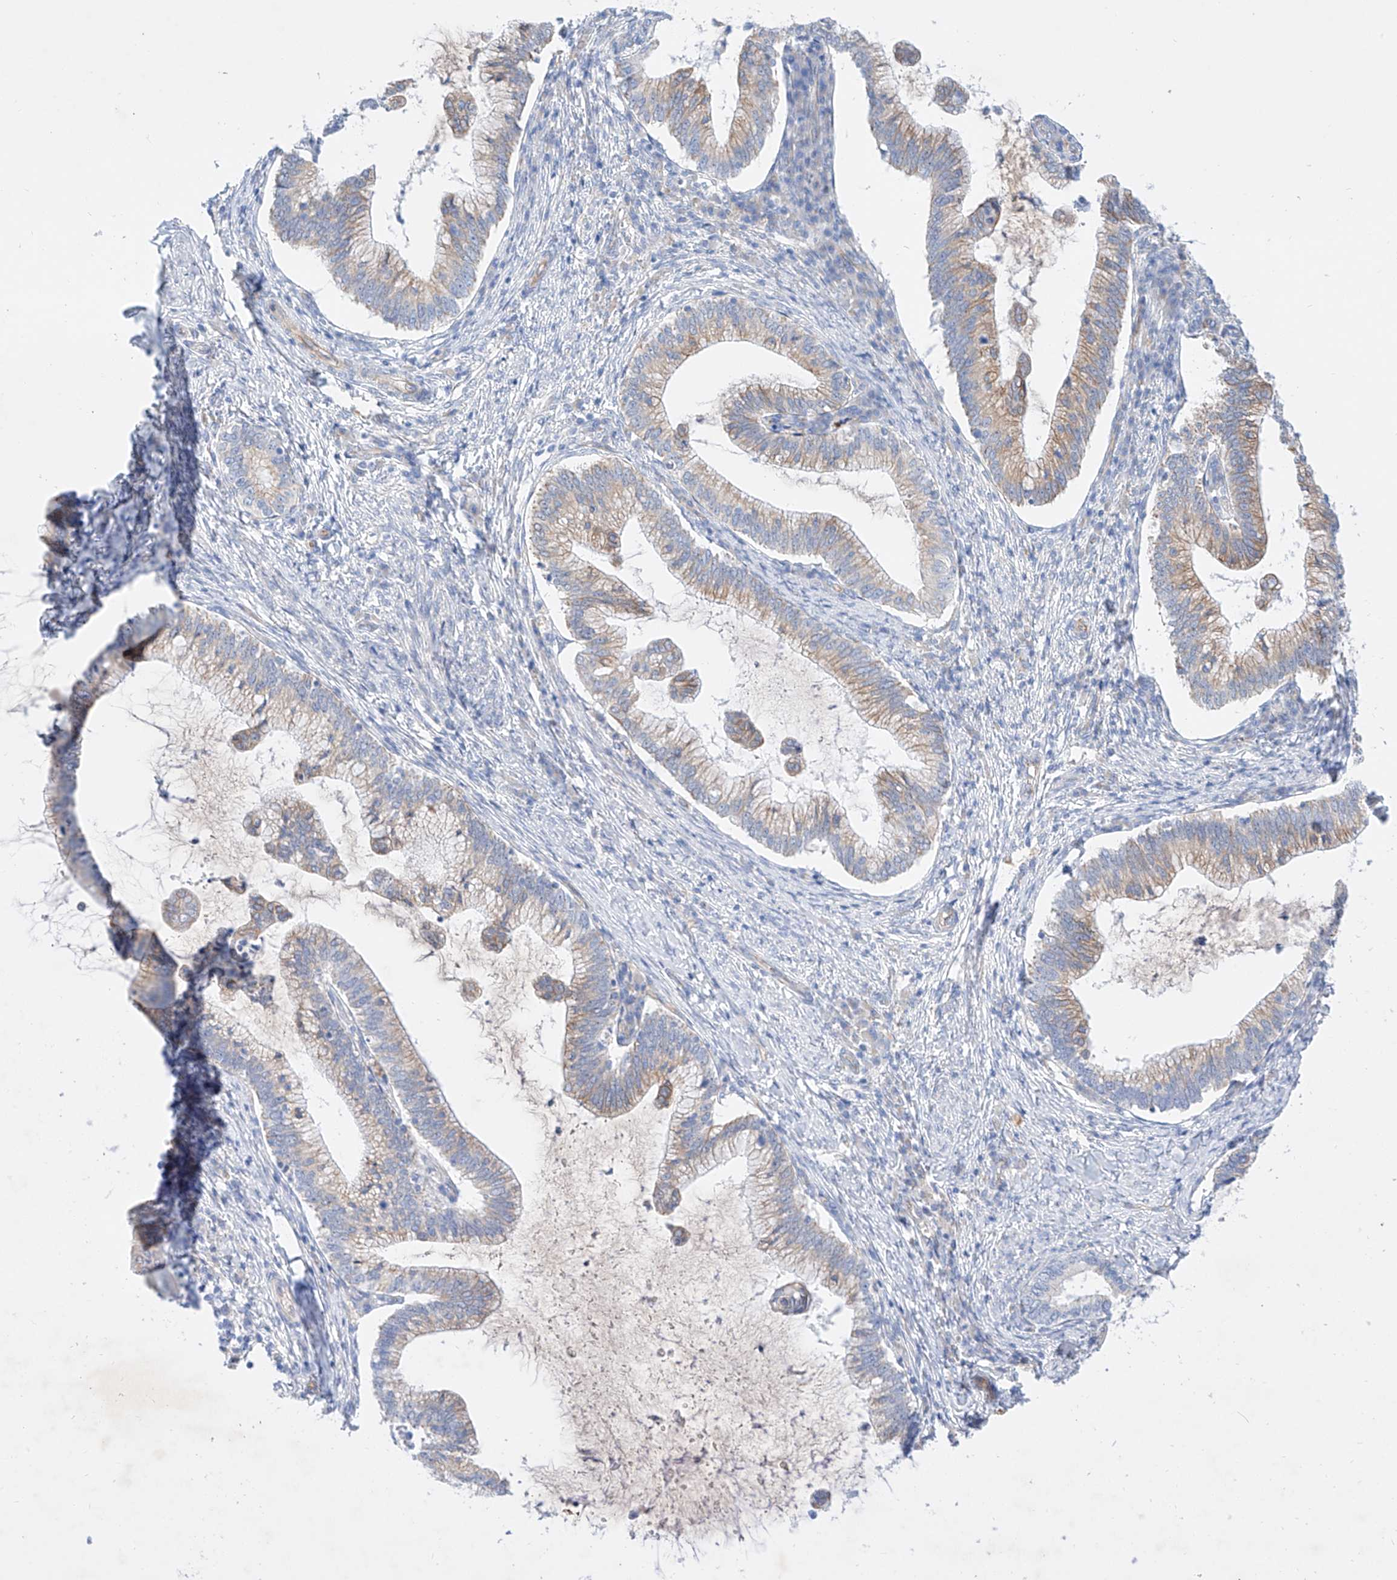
{"staining": {"intensity": "weak", "quantity": ">75%", "location": "cytoplasmic/membranous"}, "tissue": "cervical cancer", "cell_type": "Tumor cells", "image_type": "cancer", "snomed": [{"axis": "morphology", "description": "Adenocarcinoma, NOS"}, {"axis": "topography", "description": "Cervix"}], "caption": "Immunohistochemistry (IHC) micrograph of cervical cancer stained for a protein (brown), which demonstrates low levels of weak cytoplasmic/membranous positivity in about >75% of tumor cells.", "gene": "SBSPON", "patient": {"sex": "female", "age": 36}}